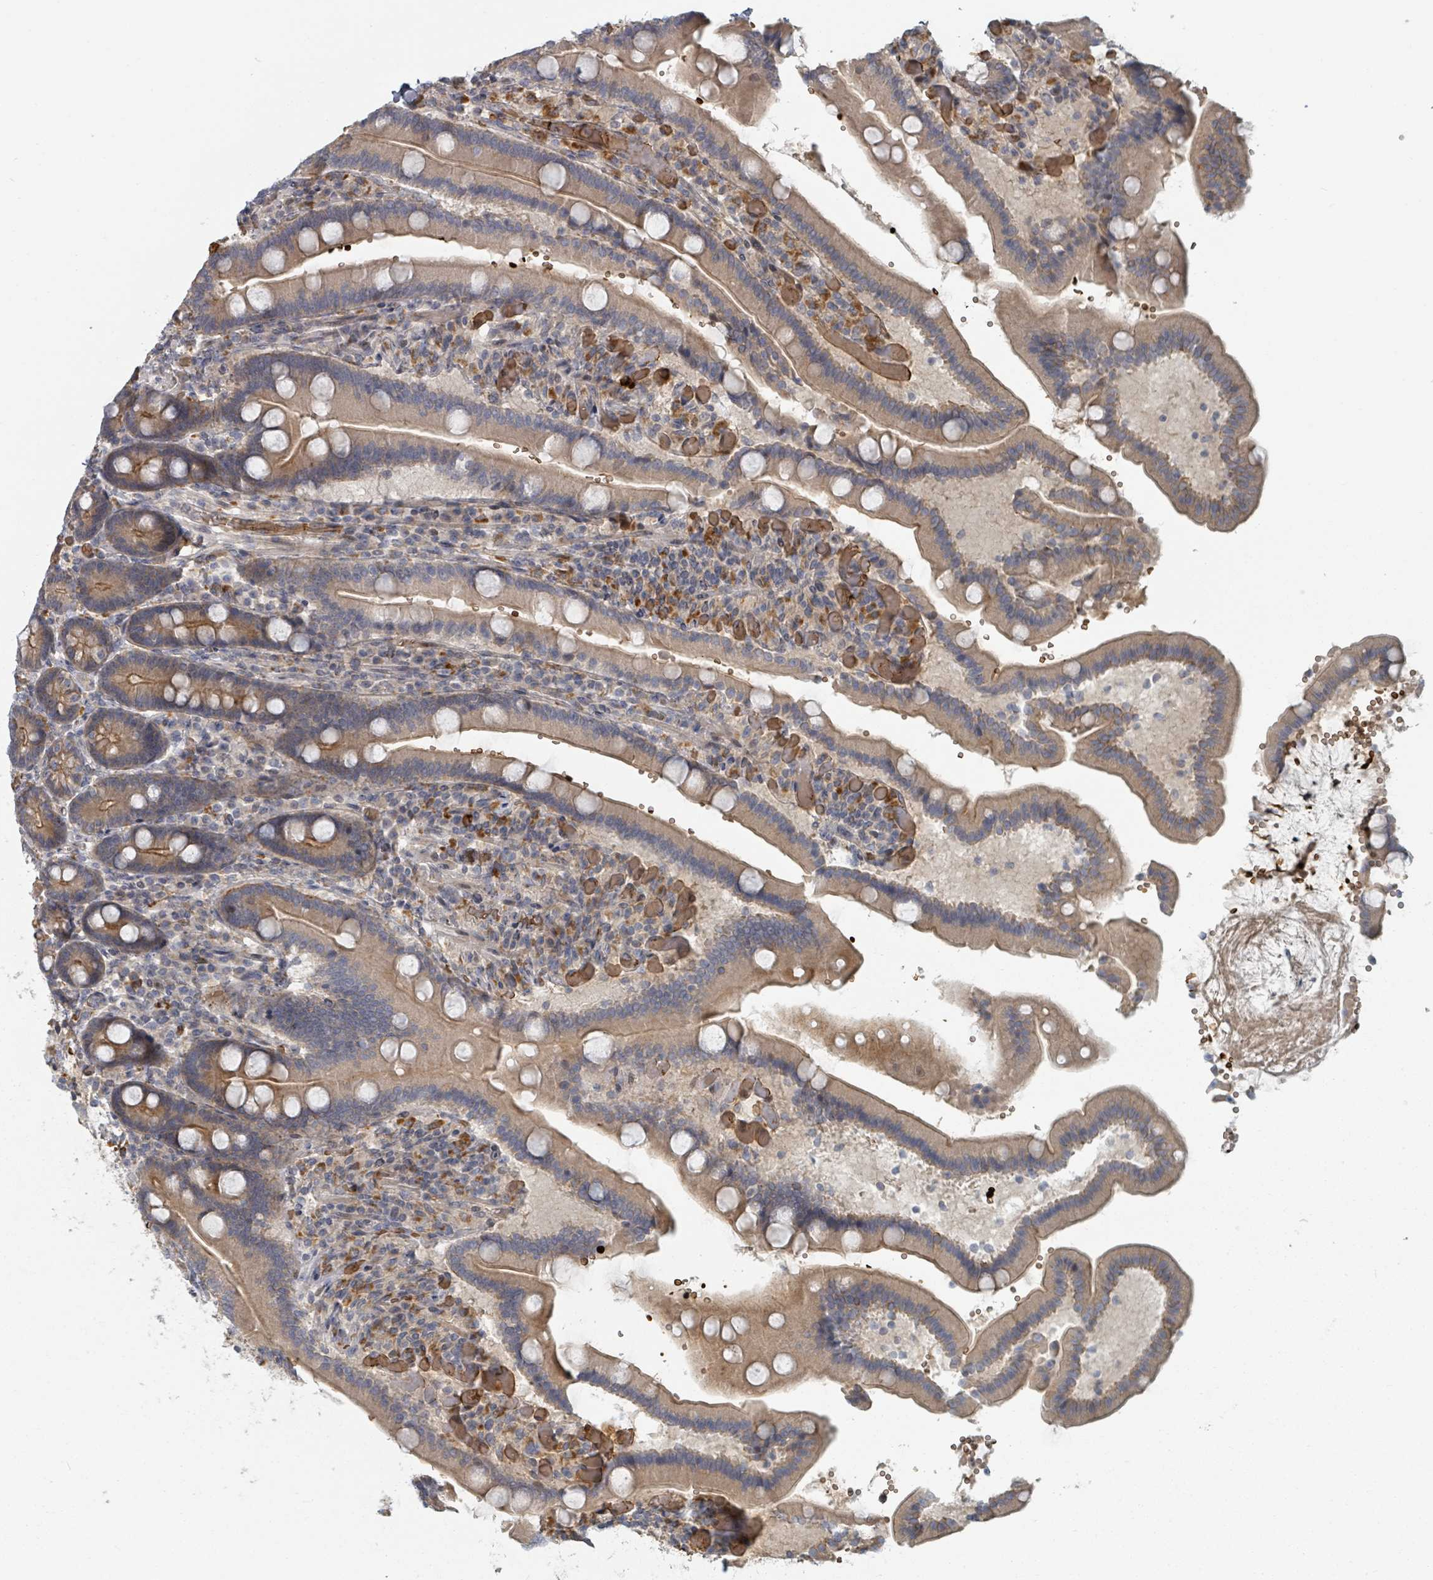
{"staining": {"intensity": "moderate", "quantity": "25%-75%", "location": "cytoplasmic/membranous"}, "tissue": "duodenum", "cell_type": "Glandular cells", "image_type": "normal", "snomed": [{"axis": "morphology", "description": "Normal tissue, NOS"}, {"axis": "topography", "description": "Duodenum"}], "caption": "Duodenum stained with a brown dye displays moderate cytoplasmic/membranous positive expression in approximately 25%-75% of glandular cells.", "gene": "TRPC4AP", "patient": {"sex": "female", "age": 62}}